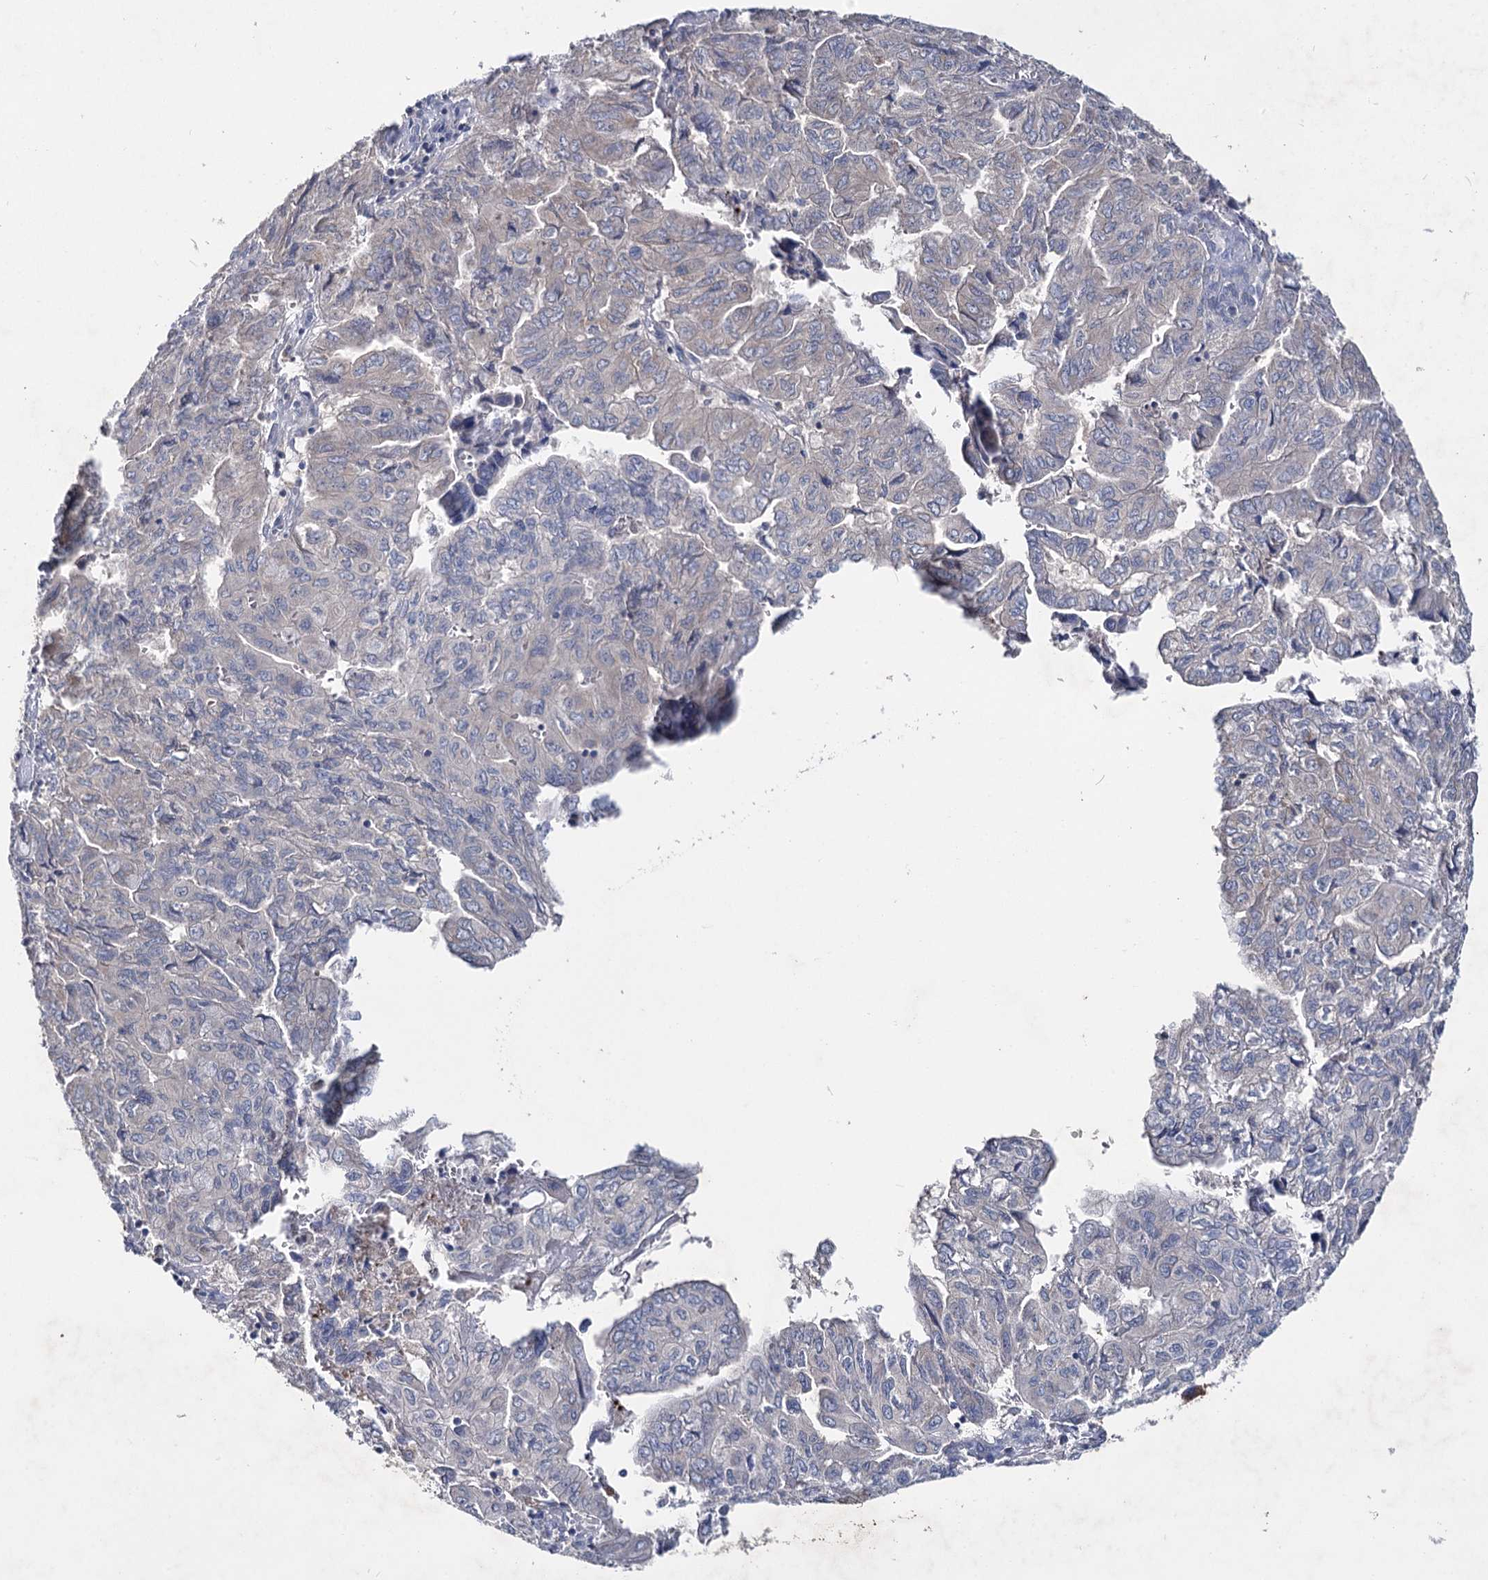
{"staining": {"intensity": "negative", "quantity": "none", "location": "none"}, "tissue": "pancreatic cancer", "cell_type": "Tumor cells", "image_type": "cancer", "snomed": [{"axis": "morphology", "description": "Adenocarcinoma, NOS"}, {"axis": "topography", "description": "Pancreas"}], "caption": "There is no significant positivity in tumor cells of pancreatic cancer (adenocarcinoma).", "gene": "IL1RAP", "patient": {"sex": "male", "age": 51}}